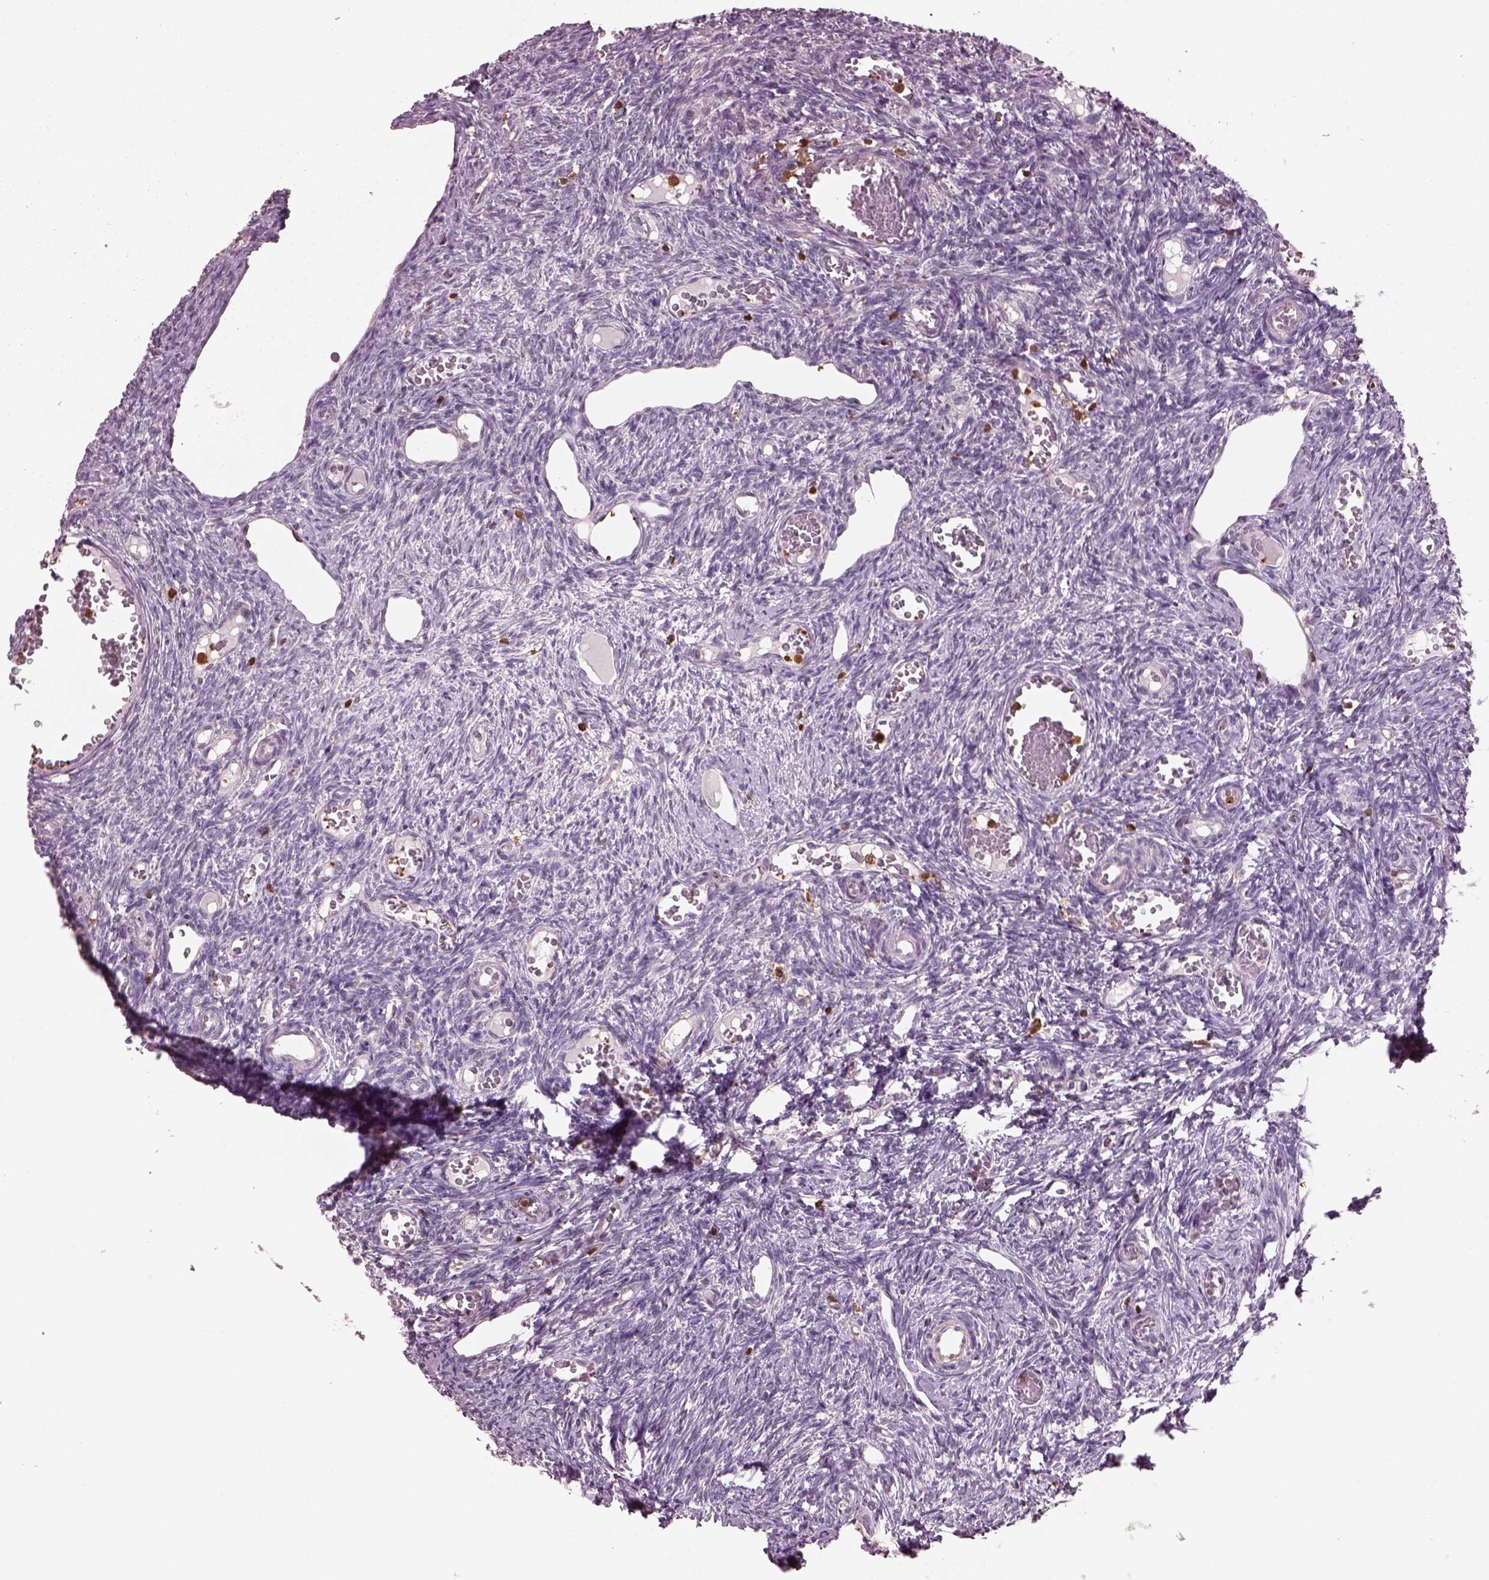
{"staining": {"intensity": "negative", "quantity": "none", "location": "none"}, "tissue": "ovary", "cell_type": "Follicle cells", "image_type": "normal", "snomed": [{"axis": "morphology", "description": "Normal tissue, NOS"}, {"axis": "topography", "description": "Ovary"}], "caption": "High power microscopy histopathology image of an IHC histopathology image of unremarkable ovary, revealing no significant expression in follicle cells. (DAB immunohistochemistry (IHC), high magnification).", "gene": "IL31RA", "patient": {"sex": "female", "age": 39}}